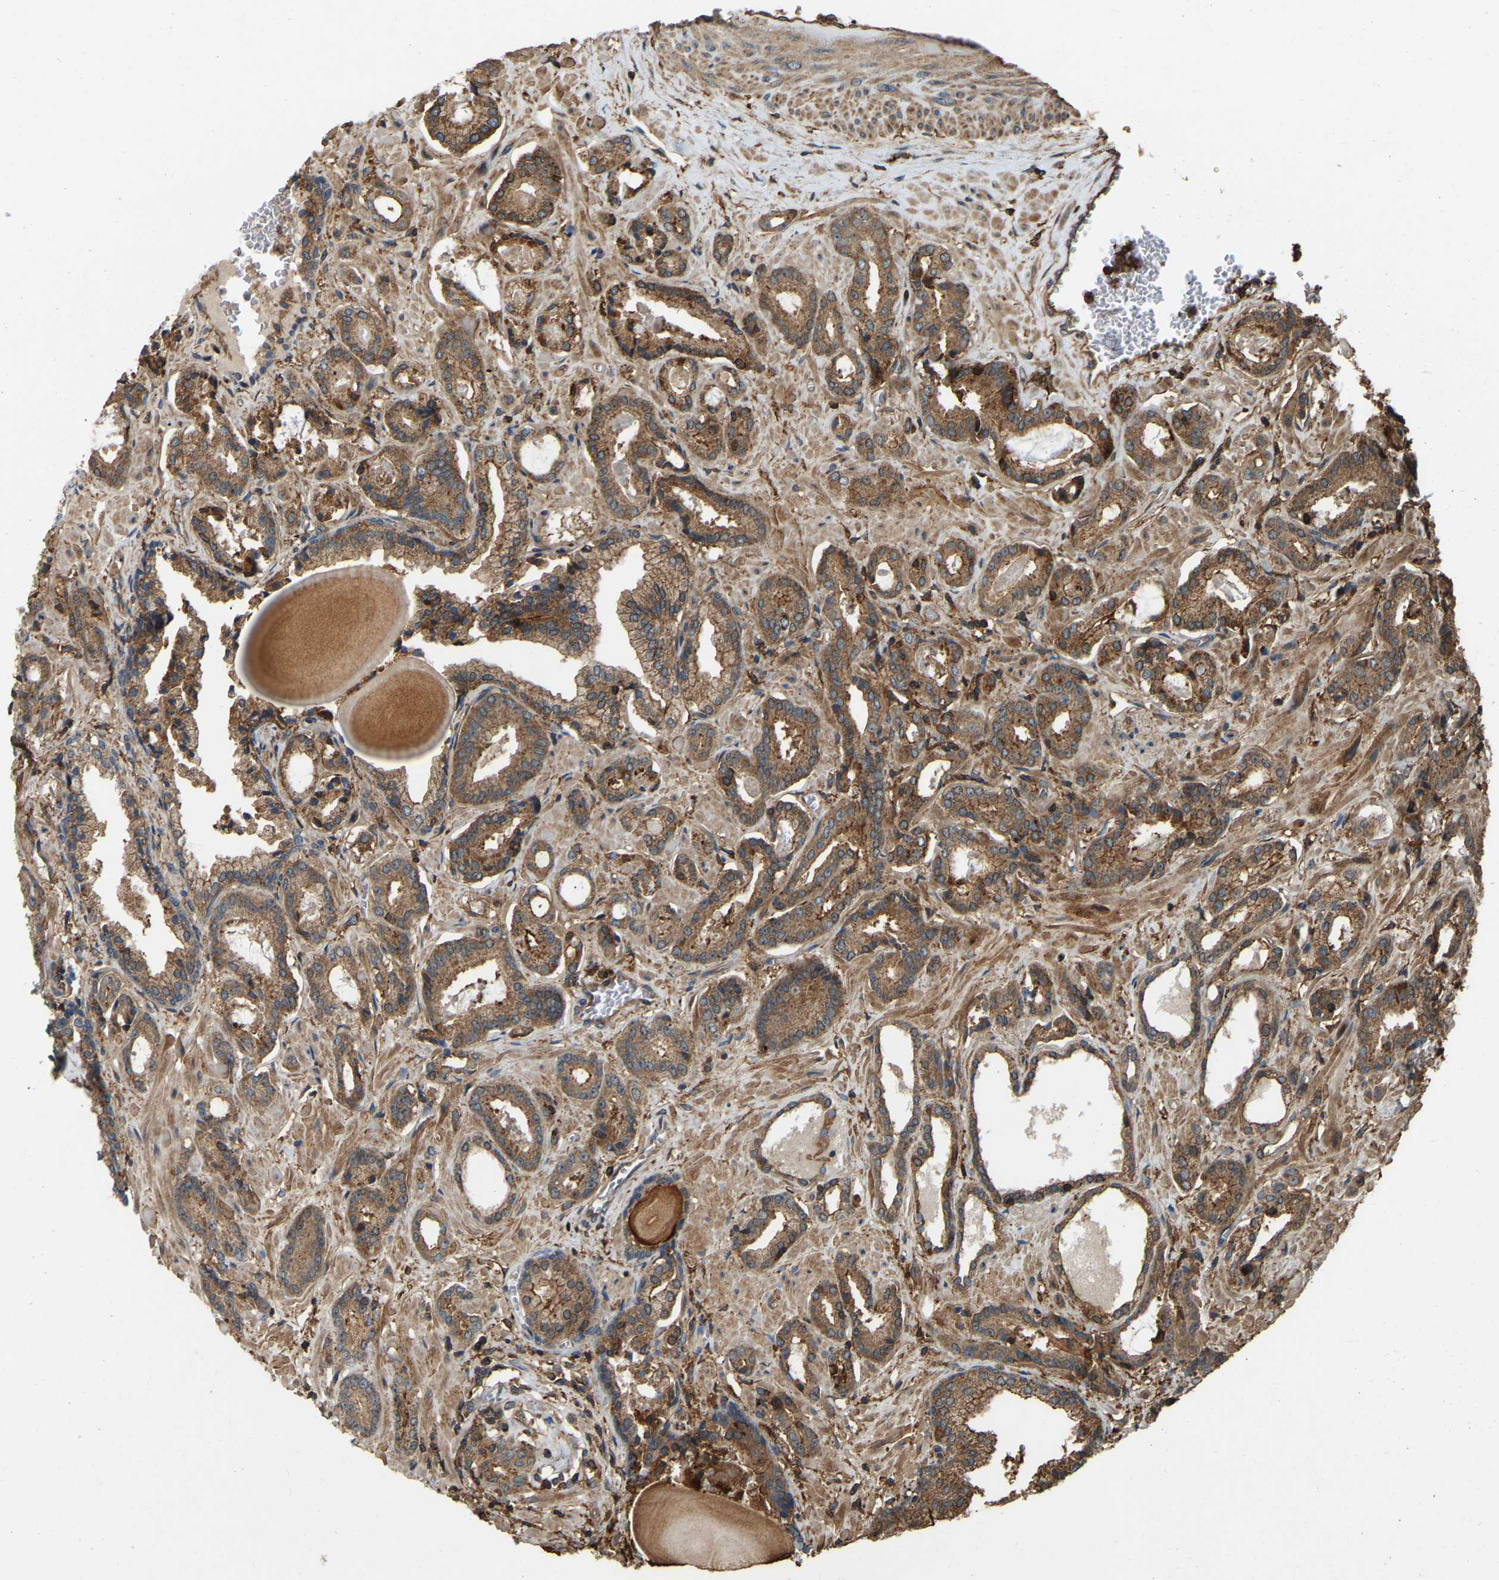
{"staining": {"intensity": "moderate", "quantity": ">75%", "location": "cytoplasmic/membranous"}, "tissue": "prostate cancer", "cell_type": "Tumor cells", "image_type": "cancer", "snomed": [{"axis": "morphology", "description": "Adenocarcinoma, Low grade"}, {"axis": "topography", "description": "Prostate"}], "caption": "This is a photomicrograph of immunohistochemistry (IHC) staining of prostate adenocarcinoma (low-grade), which shows moderate expression in the cytoplasmic/membranous of tumor cells.", "gene": "SAMD9L", "patient": {"sex": "male", "age": 53}}